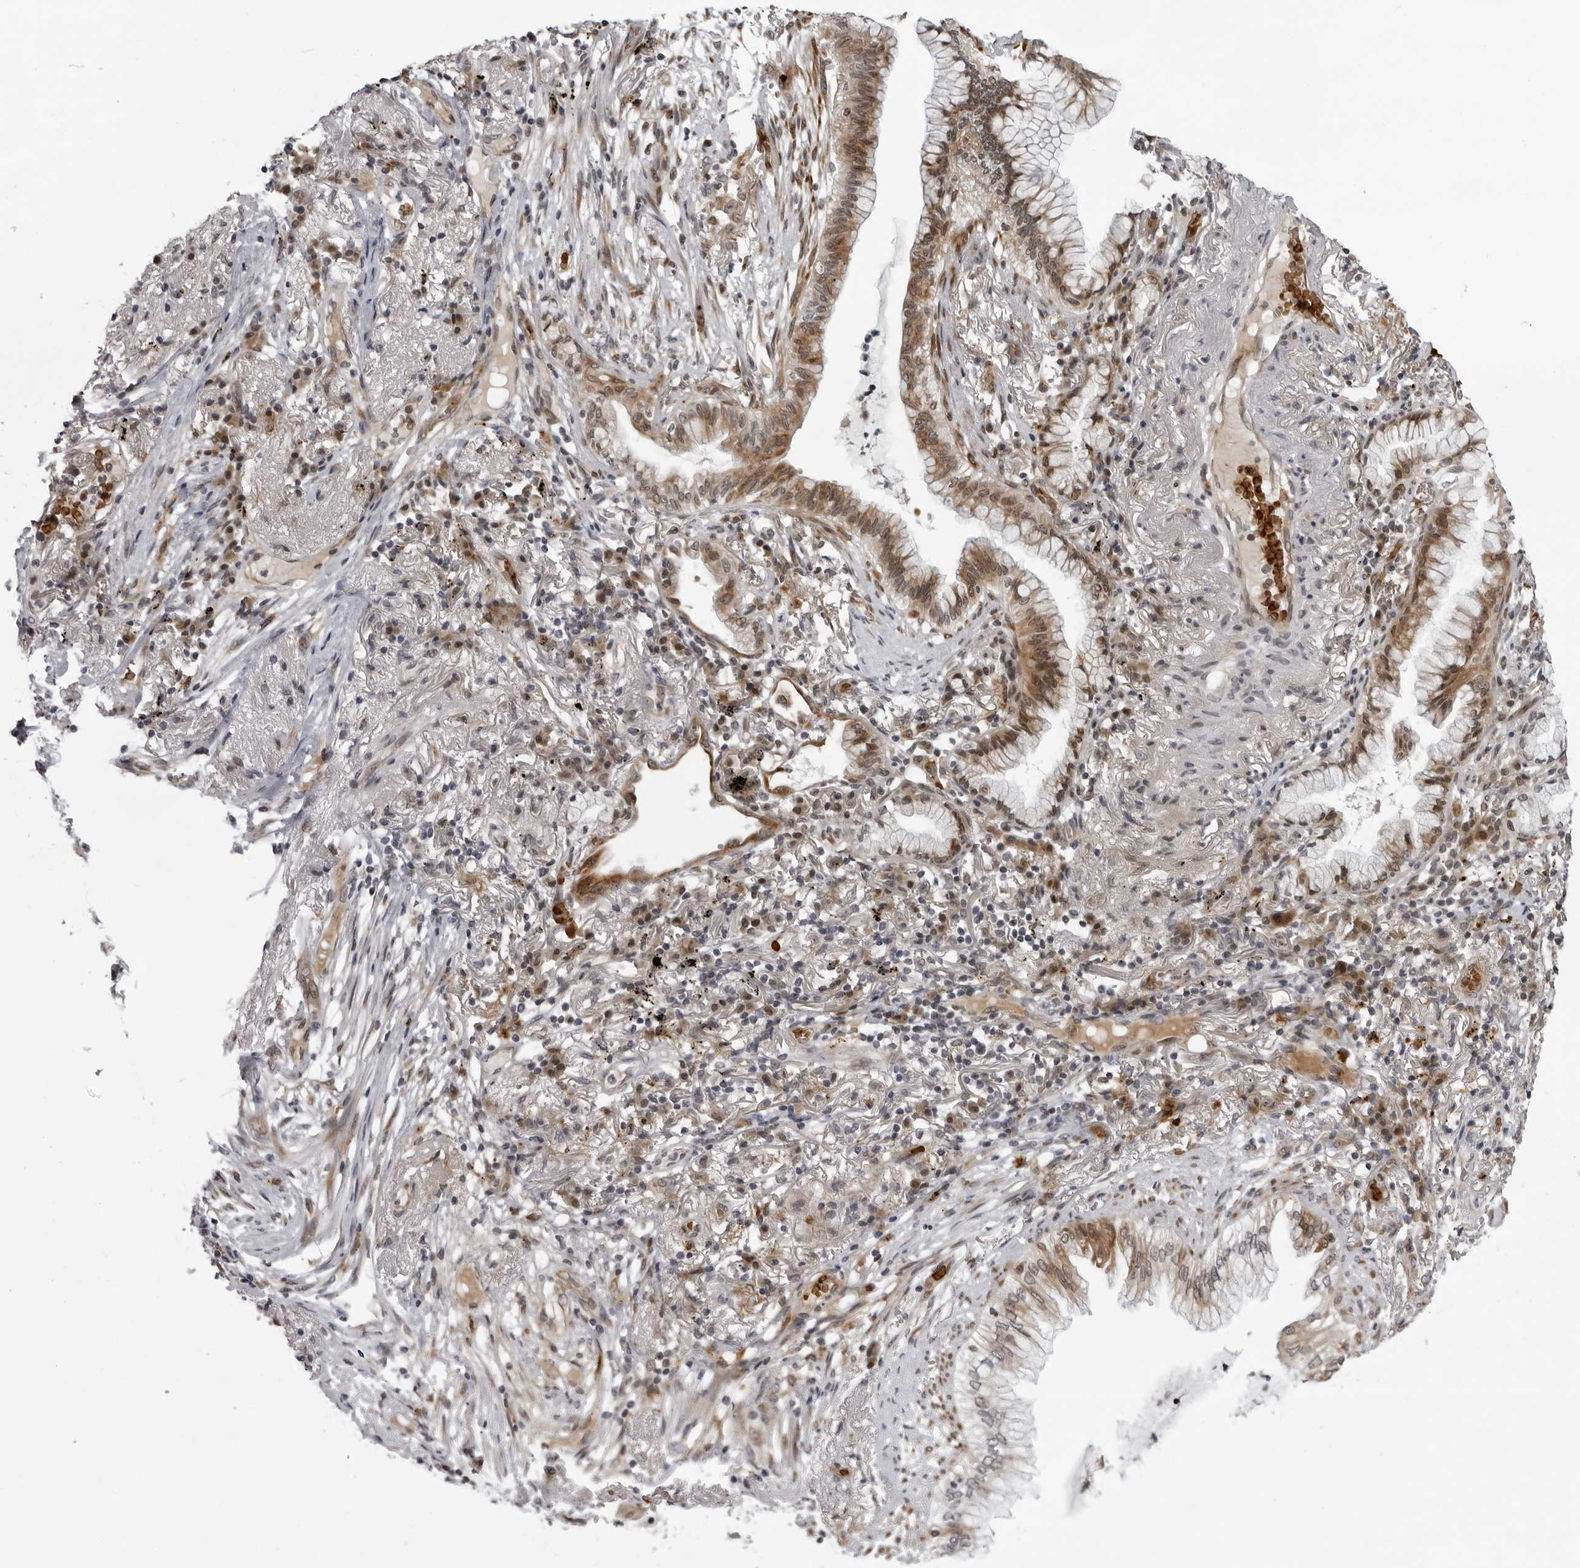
{"staining": {"intensity": "moderate", "quantity": ">75%", "location": "cytoplasmic/membranous"}, "tissue": "lung cancer", "cell_type": "Tumor cells", "image_type": "cancer", "snomed": [{"axis": "morphology", "description": "Adenocarcinoma, NOS"}, {"axis": "topography", "description": "Lung"}], "caption": "Moderate cytoplasmic/membranous positivity is identified in approximately >75% of tumor cells in lung cancer (adenocarcinoma). Nuclei are stained in blue.", "gene": "THOP1", "patient": {"sex": "female", "age": 70}}